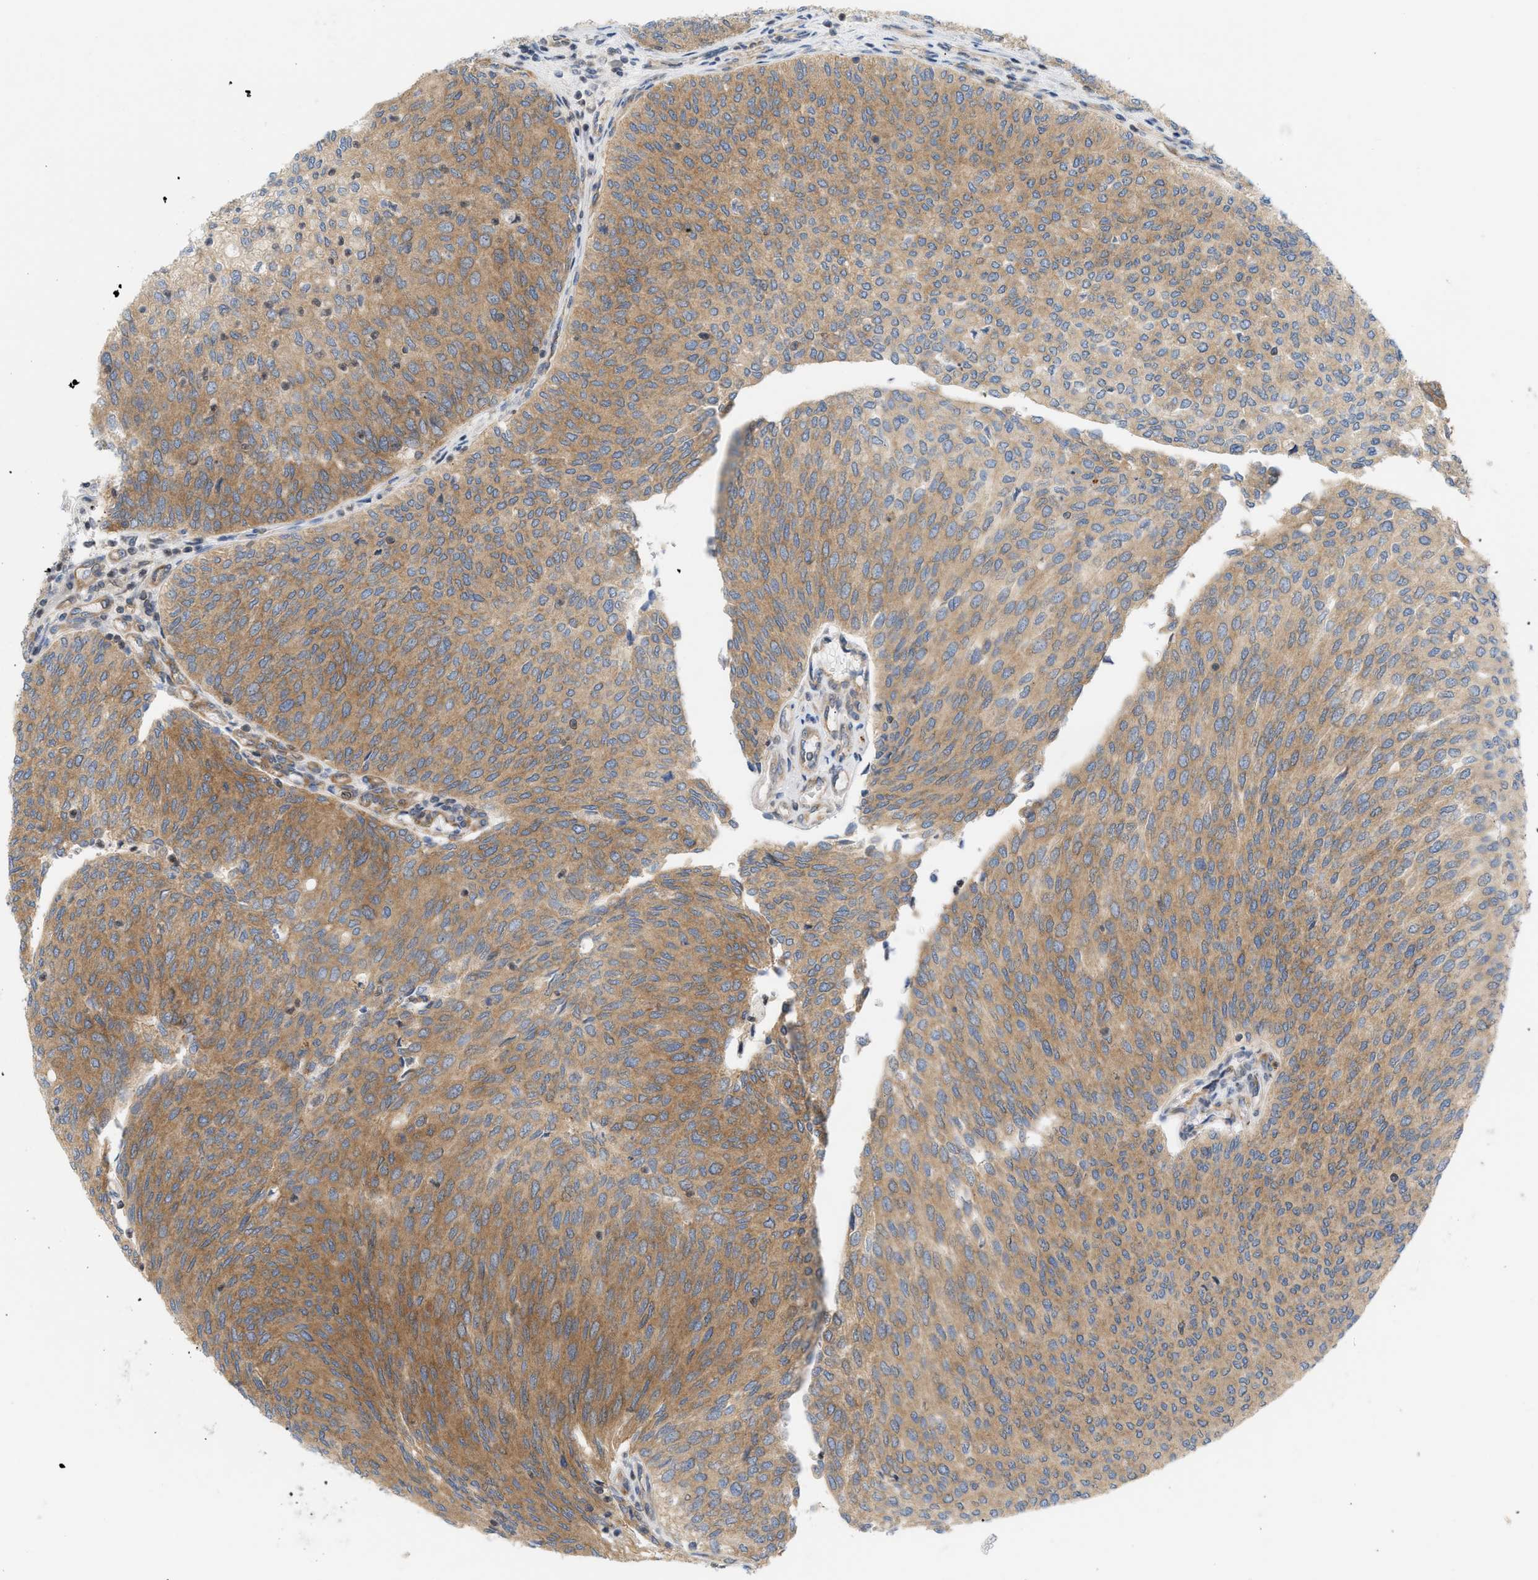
{"staining": {"intensity": "moderate", "quantity": ">75%", "location": "cytoplasmic/membranous"}, "tissue": "urothelial cancer", "cell_type": "Tumor cells", "image_type": "cancer", "snomed": [{"axis": "morphology", "description": "Urothelial carcinoma, Low grade"}, {"axis": "topography", "description": "Urinary bladder"}], "caption": "Moderate cytoplasmic/membranous expression is appreciated in about >75% of tumor cells in urothelial cancer. (DAB IHC, brown staining for protein, blue staining for nuclei).", "gene": "STRN", "patient": {"sex": "female", "age": 79}}